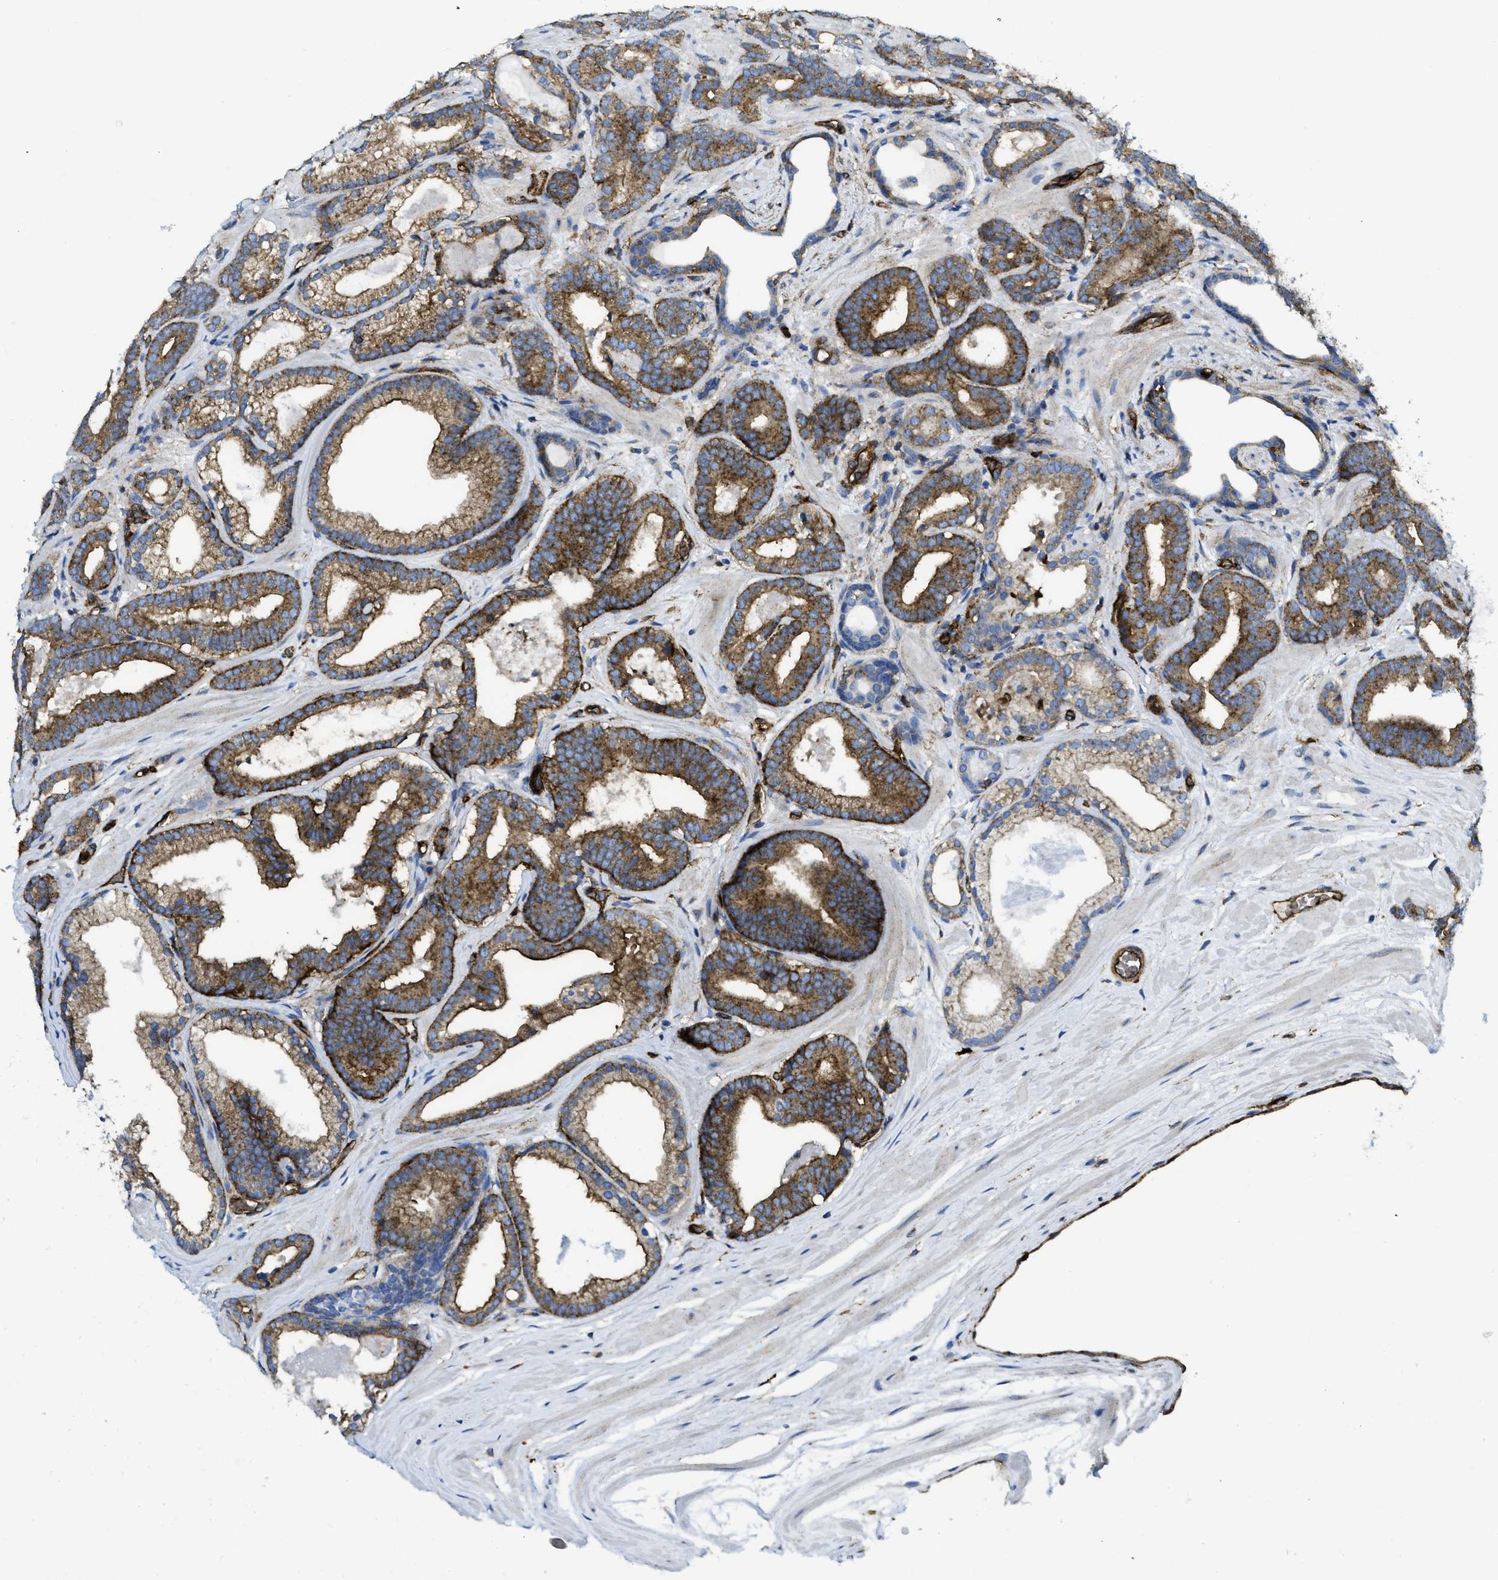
{"staining": {"intensity": "moderate", "quantity": ">75%", "location": "cytoplasmic/membranous"}, "tissue": "prostate cancer", "cell_type": "Tumor cells", "image_type": "cancer", "snomed": [{"axis": "morphology", "description": "Adenocarcinoma, High grade"}, {"axis": "topography", "description": "Prostate"}], "caption": "Moderate cytoplasmic/membranous protein expression is identified in approximately >75% of tumor cells in prostate adenocarcinoma (high-grade).", "gene": "HIP1", "patient": {"sex": "male", "age": 60}}